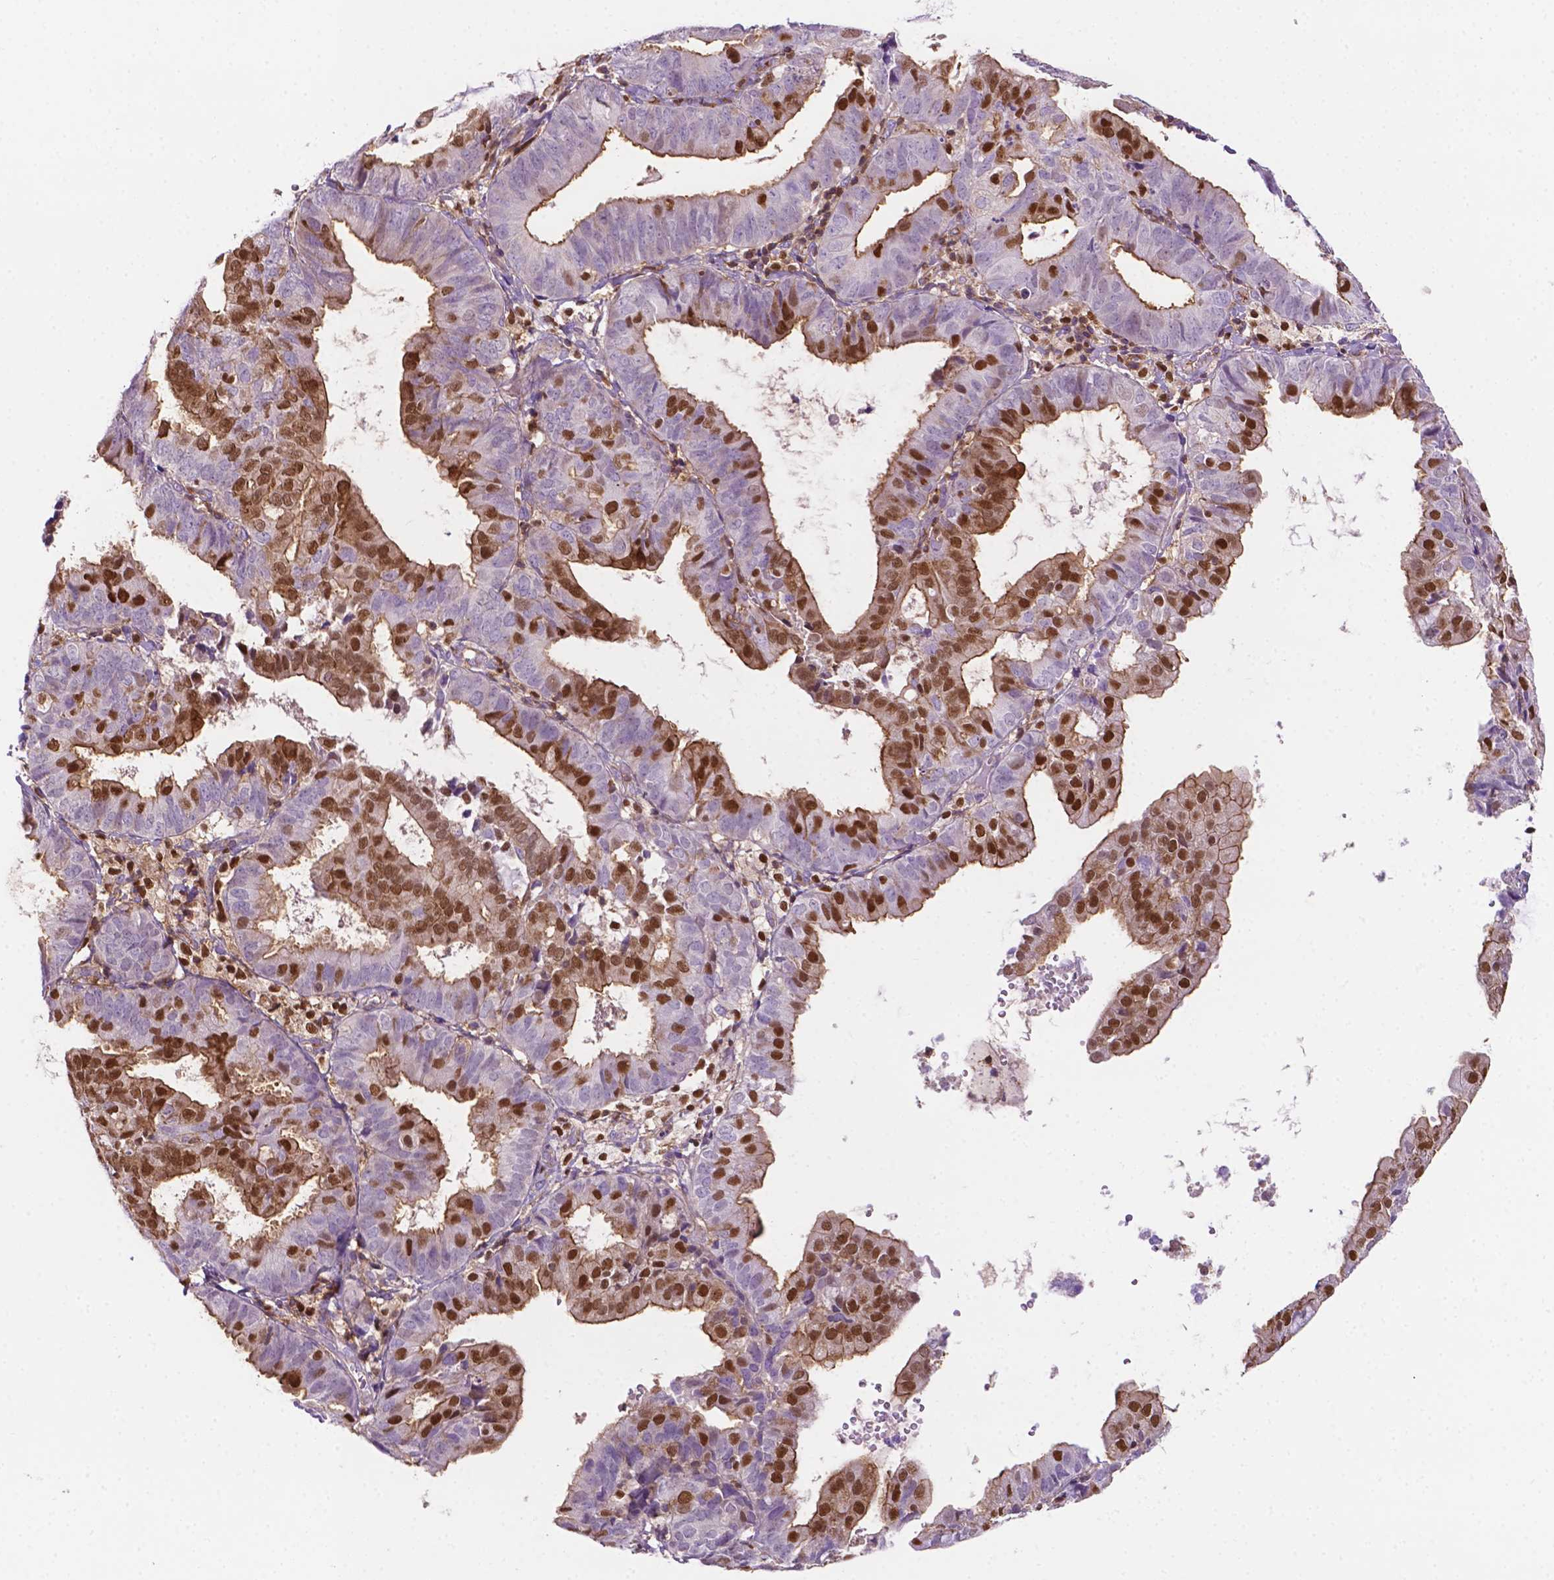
{"staining": {"intensity": "moderate", "quantity": "25%-75%", "location": "nuclear"}, "tissue": "endometrial cancer", "cell_type": "Tumor cells", "image_type": "cancer", "snomed": [{"axis": "morphology", "description": "Adenocarcinoma, NOS"}, {"axis": "topography", "description": "Endometrium"}], "caption": "Immunohistochemical staining of human endometrial cancer exhibits moderate nuclear protein staining in approximately 25%-75% of tumor cells.", "gene": "DCN", "patient": {"sex": "female", "age": 80}}